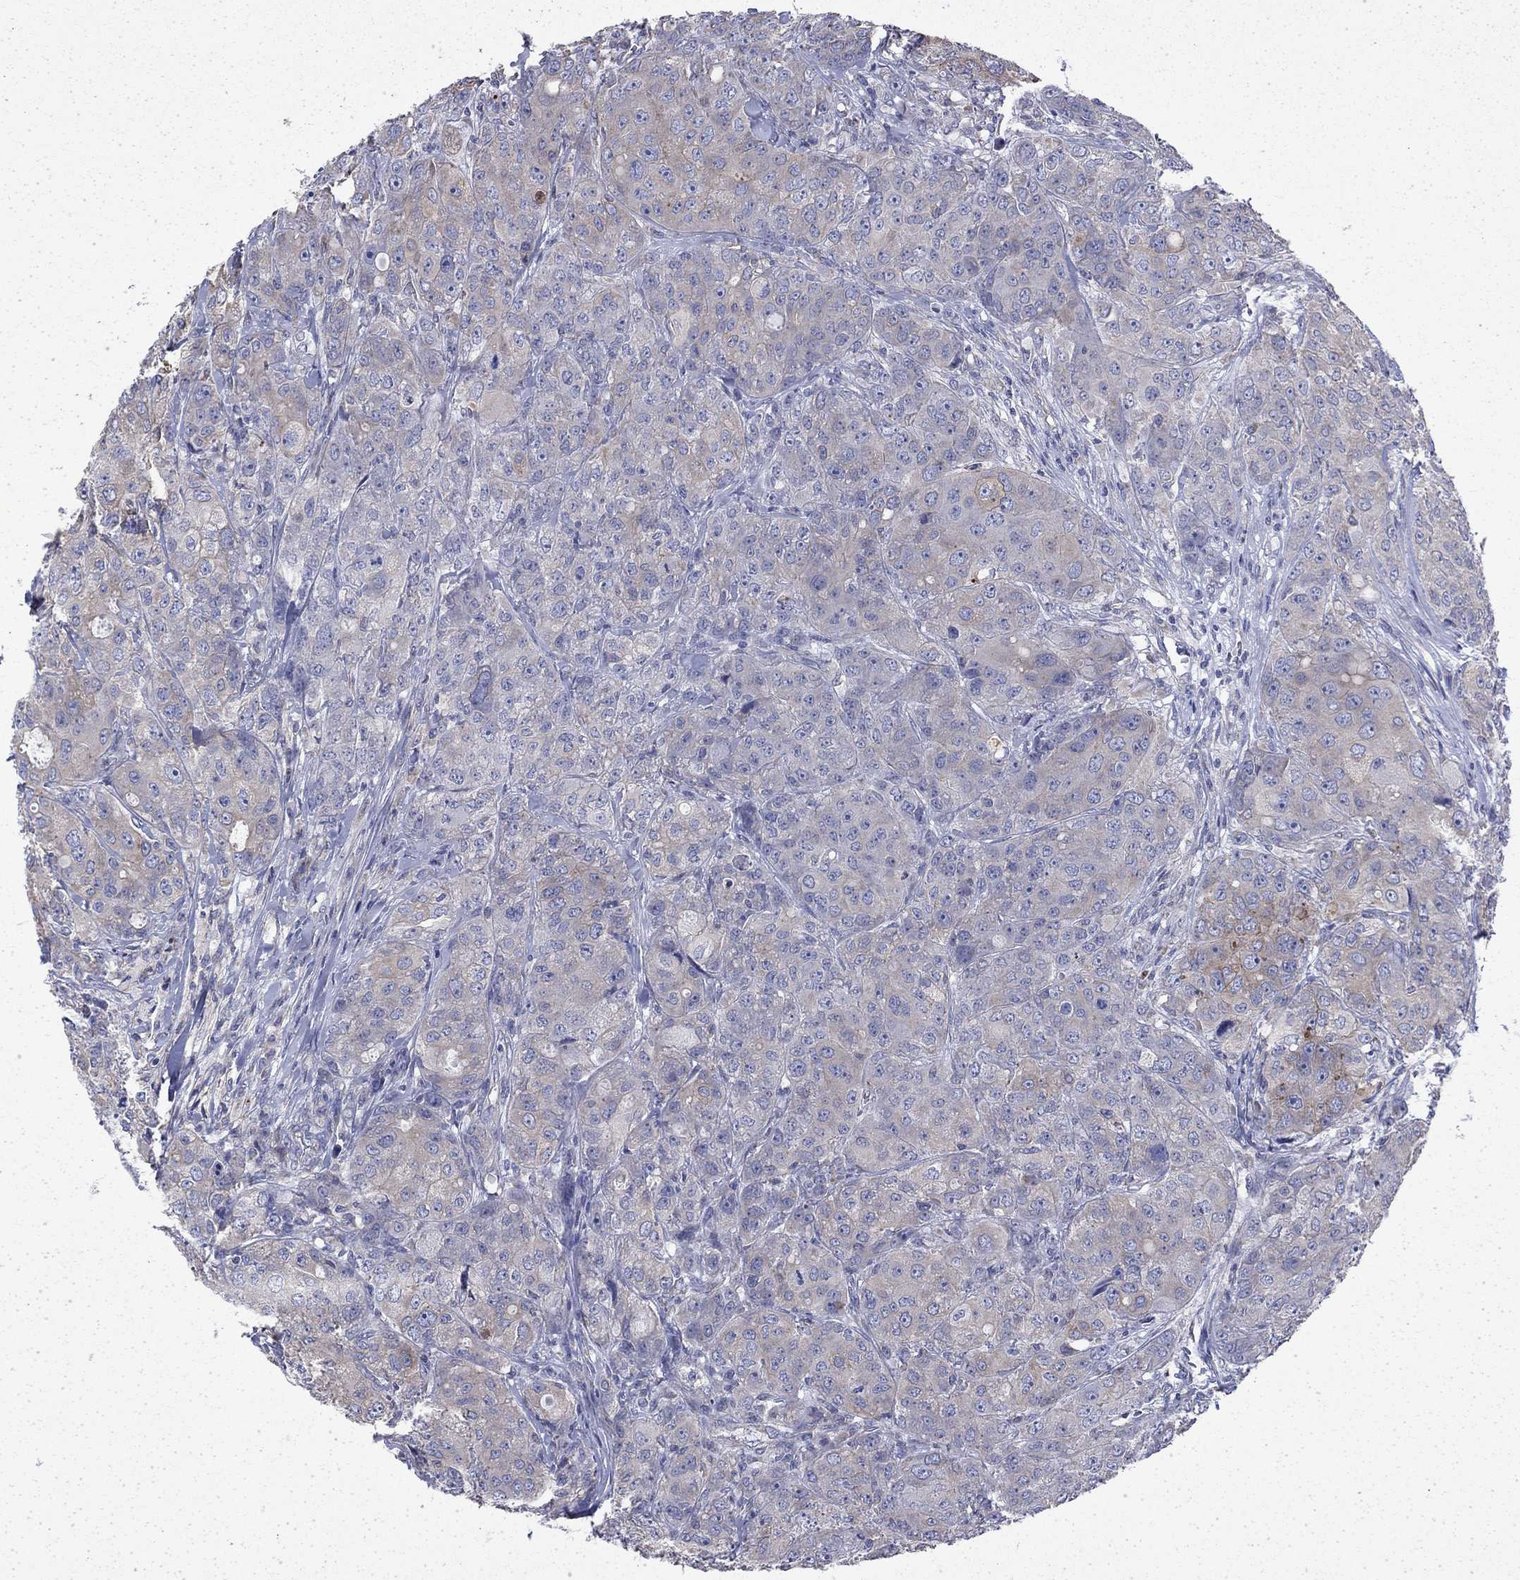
{"staining": {"intensity": "weak", "quantity": "25%-75%", "location": "cytoplasmic/membranous"}, "tissue": "breast cancer", "cell_type": "Tumor cells", "image_type": "cancer", "snomed": [{"axis": "morphology", "description": "Duct carcinoma"}, {"axis": "topography", "description": "Breast"}], "caption": "Protein expression analysis of human breast infiltrating ductal carcinoma reveals weak cytoplasmic/membranous expression in approximately 25%-75% of tumor cells.", "gene": "DTNA", "patient": {"sex": "female", "age": 43}}